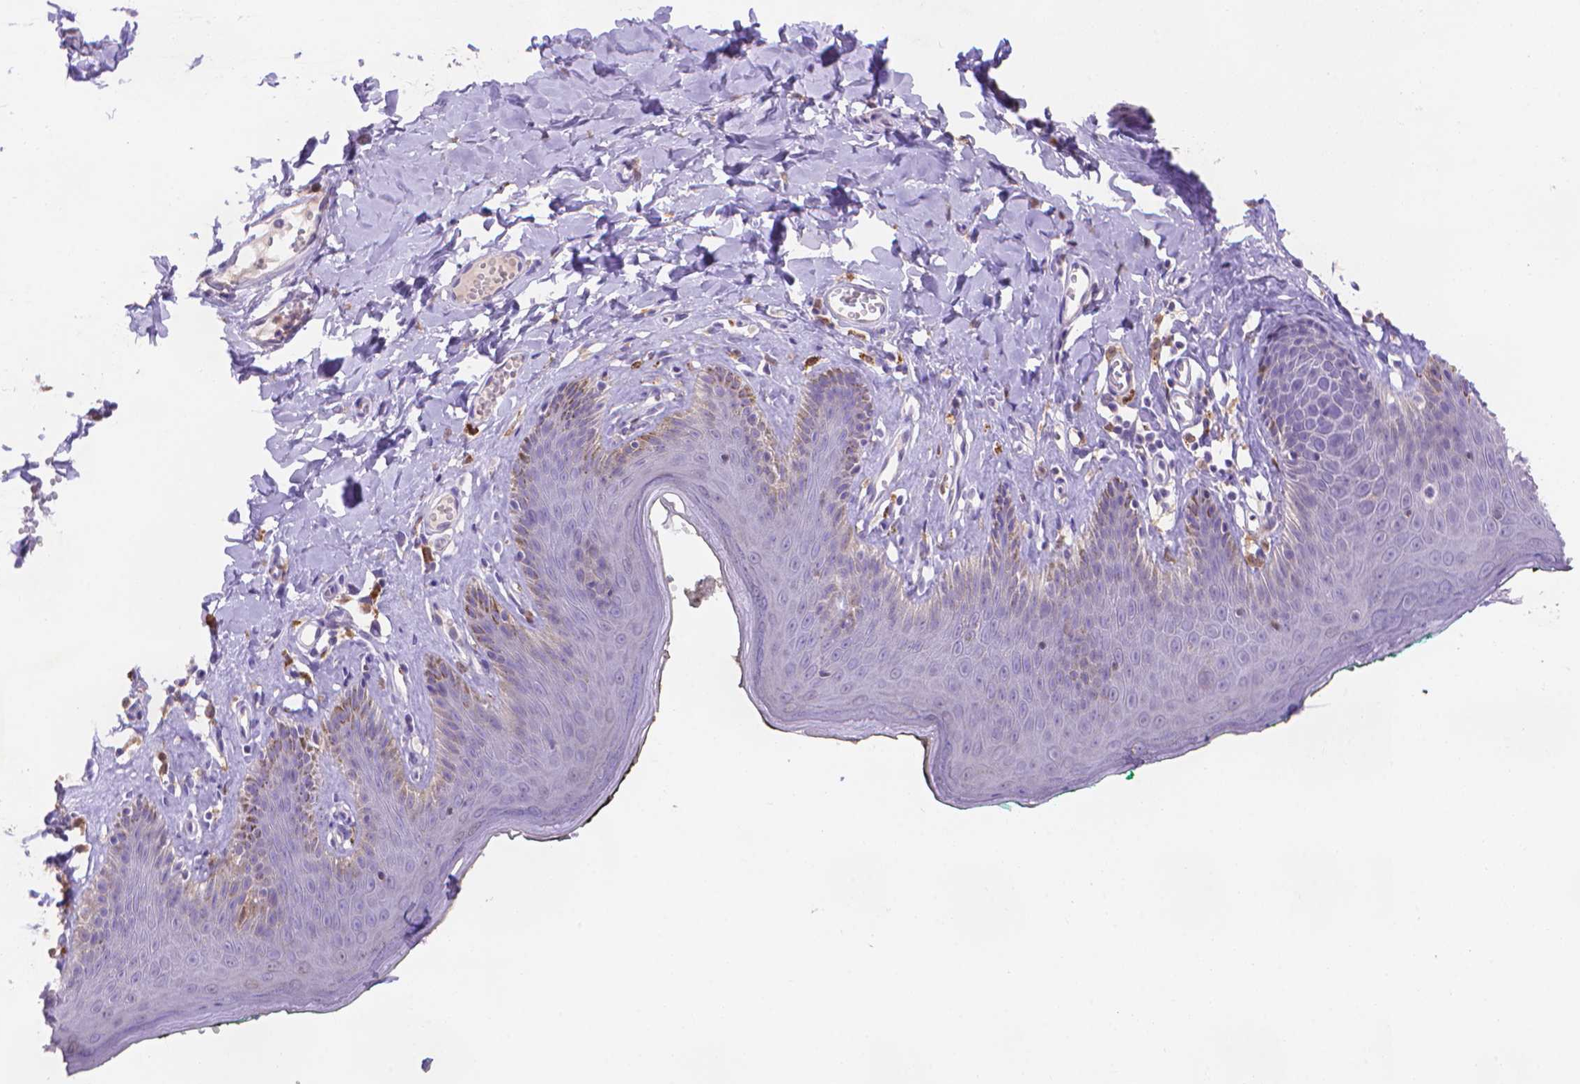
{"staining": {"intensity": "moderate", "quantity": "<25%", "location": "cytoplasmic/membranous"}, "tissue": "skin", "cell_type": "Epidermal cells", "image_type": "normal", "snomed": [{"axis": "morphology", "description": "Normal tissue, NOS"}, {"axis": "topography", "description": "Vulva"}, {"axis": "topography", "description": "Peripheral nerve tissue"}], "caption": "DAB (3,3'-diaminobenzidine) immunohistochemical staining of normal skin shows moderate cytoplasmic/membranous protein expression in about <25% of epidermal cells.", "gene": "FGD2", "patient": {"sex": "female", "age": 66}}